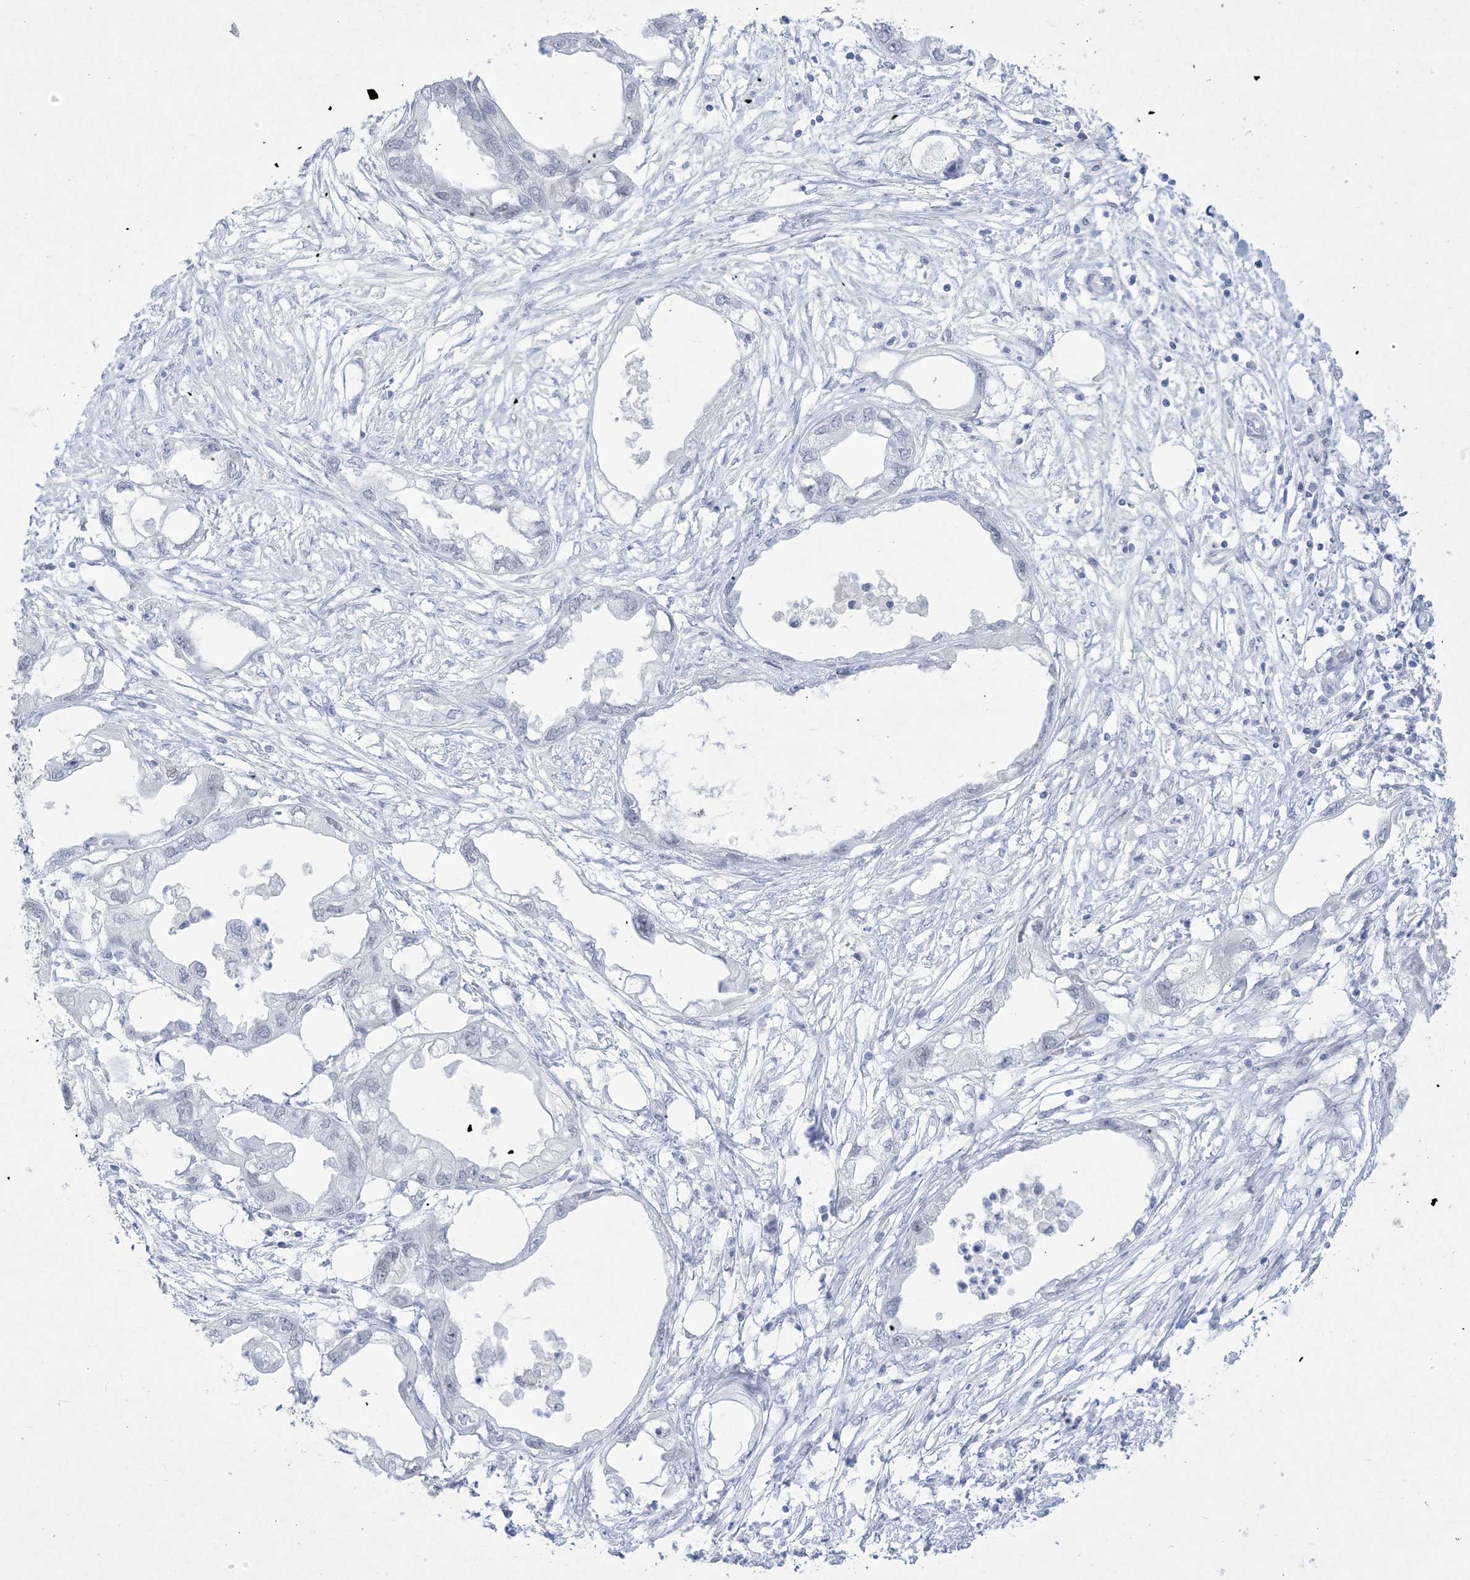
{"staining": {"intensity": "negative", "quantity": "none", "location": "none"}, "tissue": "endometrial cancer", "cell_type": "Tumor cells", "image_type": "cancer", "snomed": [{"axis": "morphology", "description": "Adenocarcinoma, NOS"}, {"axis": "morphology", "description": "Adenocarcinoma, metastatic, NOS"}, {"axis": "topography", "description": "Adipose tissue"}, {"axis": "topography", "description": "Endometrium"}], "caption": "This is an IHC histopathology image of human endometrial cancer (adenocarcinoma). There is no expression in tumor cells.", "gene": "HOMEZ", "patient": {"sex": "female", "age": 67}}